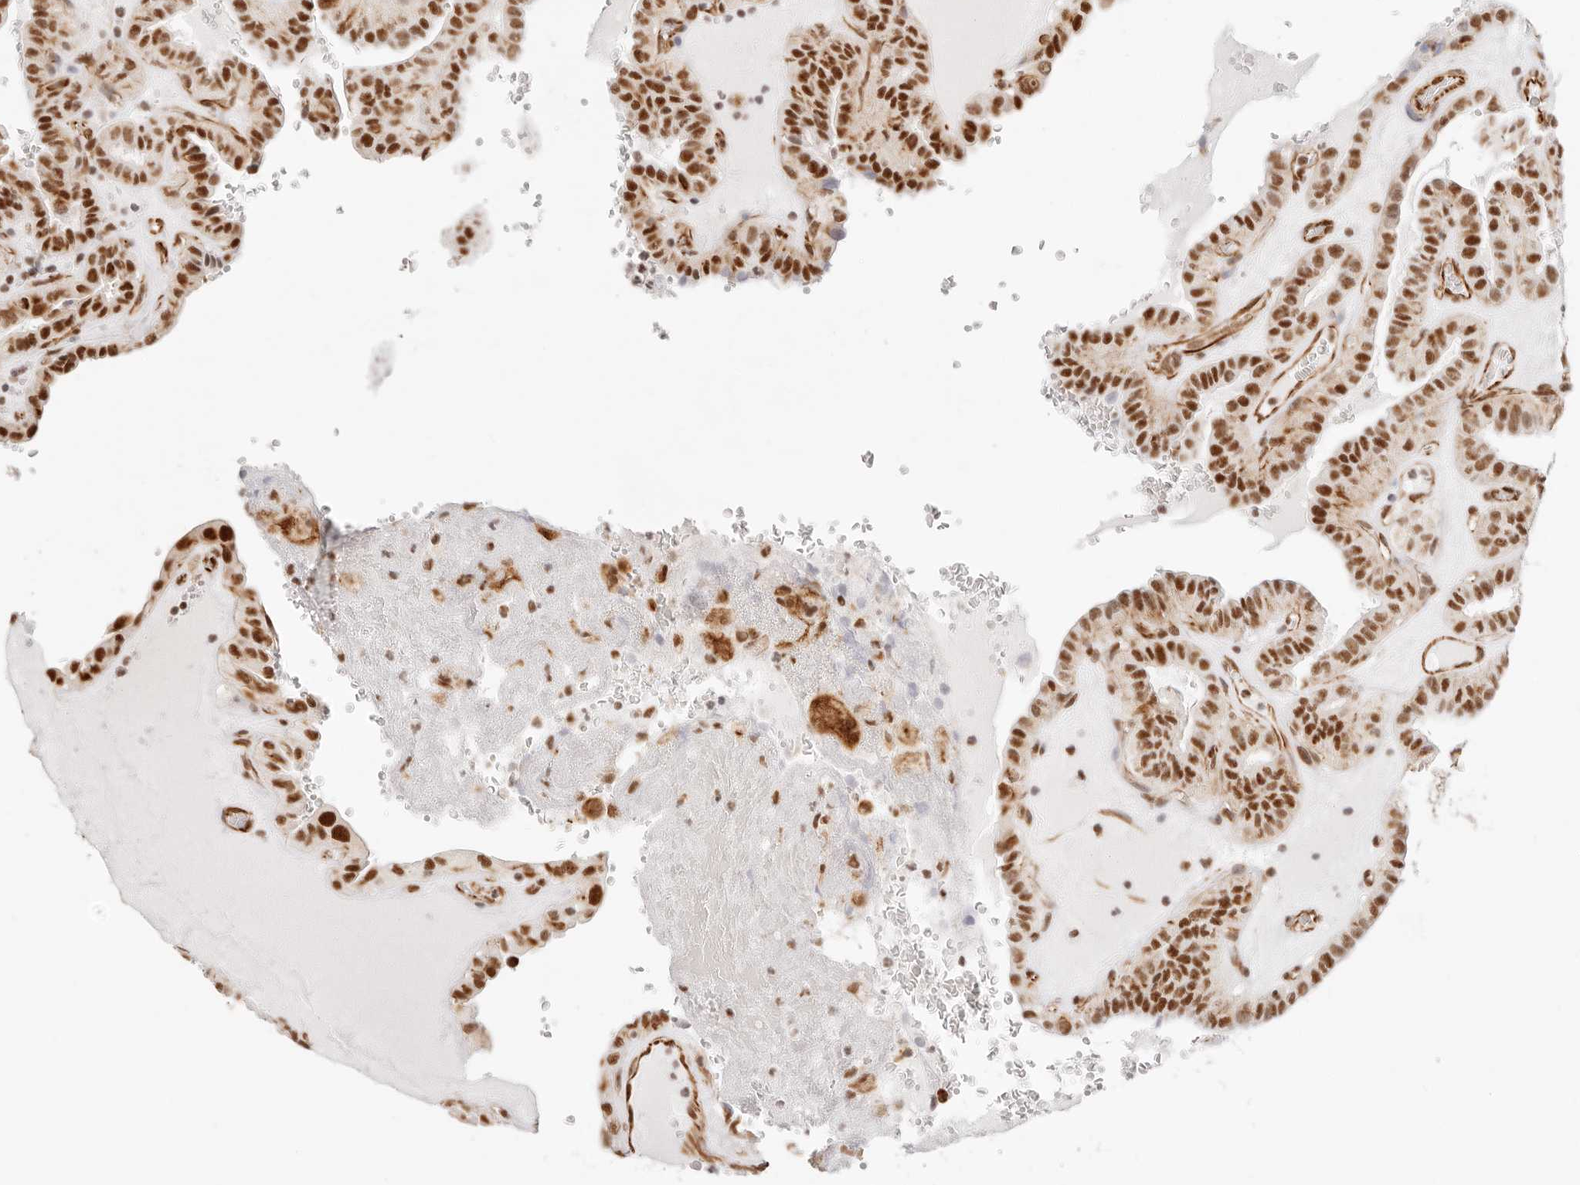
{"staining": {"intensity": "strong", "quantity": ">75%", "location": "nuclear"}, "tissue": "thyroid cancer", "cell_type": "Tumor cells", "image_type": "cancer", "snomed": [{"axis": "morphology", "description": "Papillary adenocarcinoma, NOS"}, {"axis": "topography", "description": "Thyroid gland"}], "caption": "Strong nuclear protein positivity is seen in about >75% of tumor cells in thyroid cancer (papillary adenocarcinoma).", "gene": "ZC3H11A", "patient": {"sex": "male", "age": 77}}